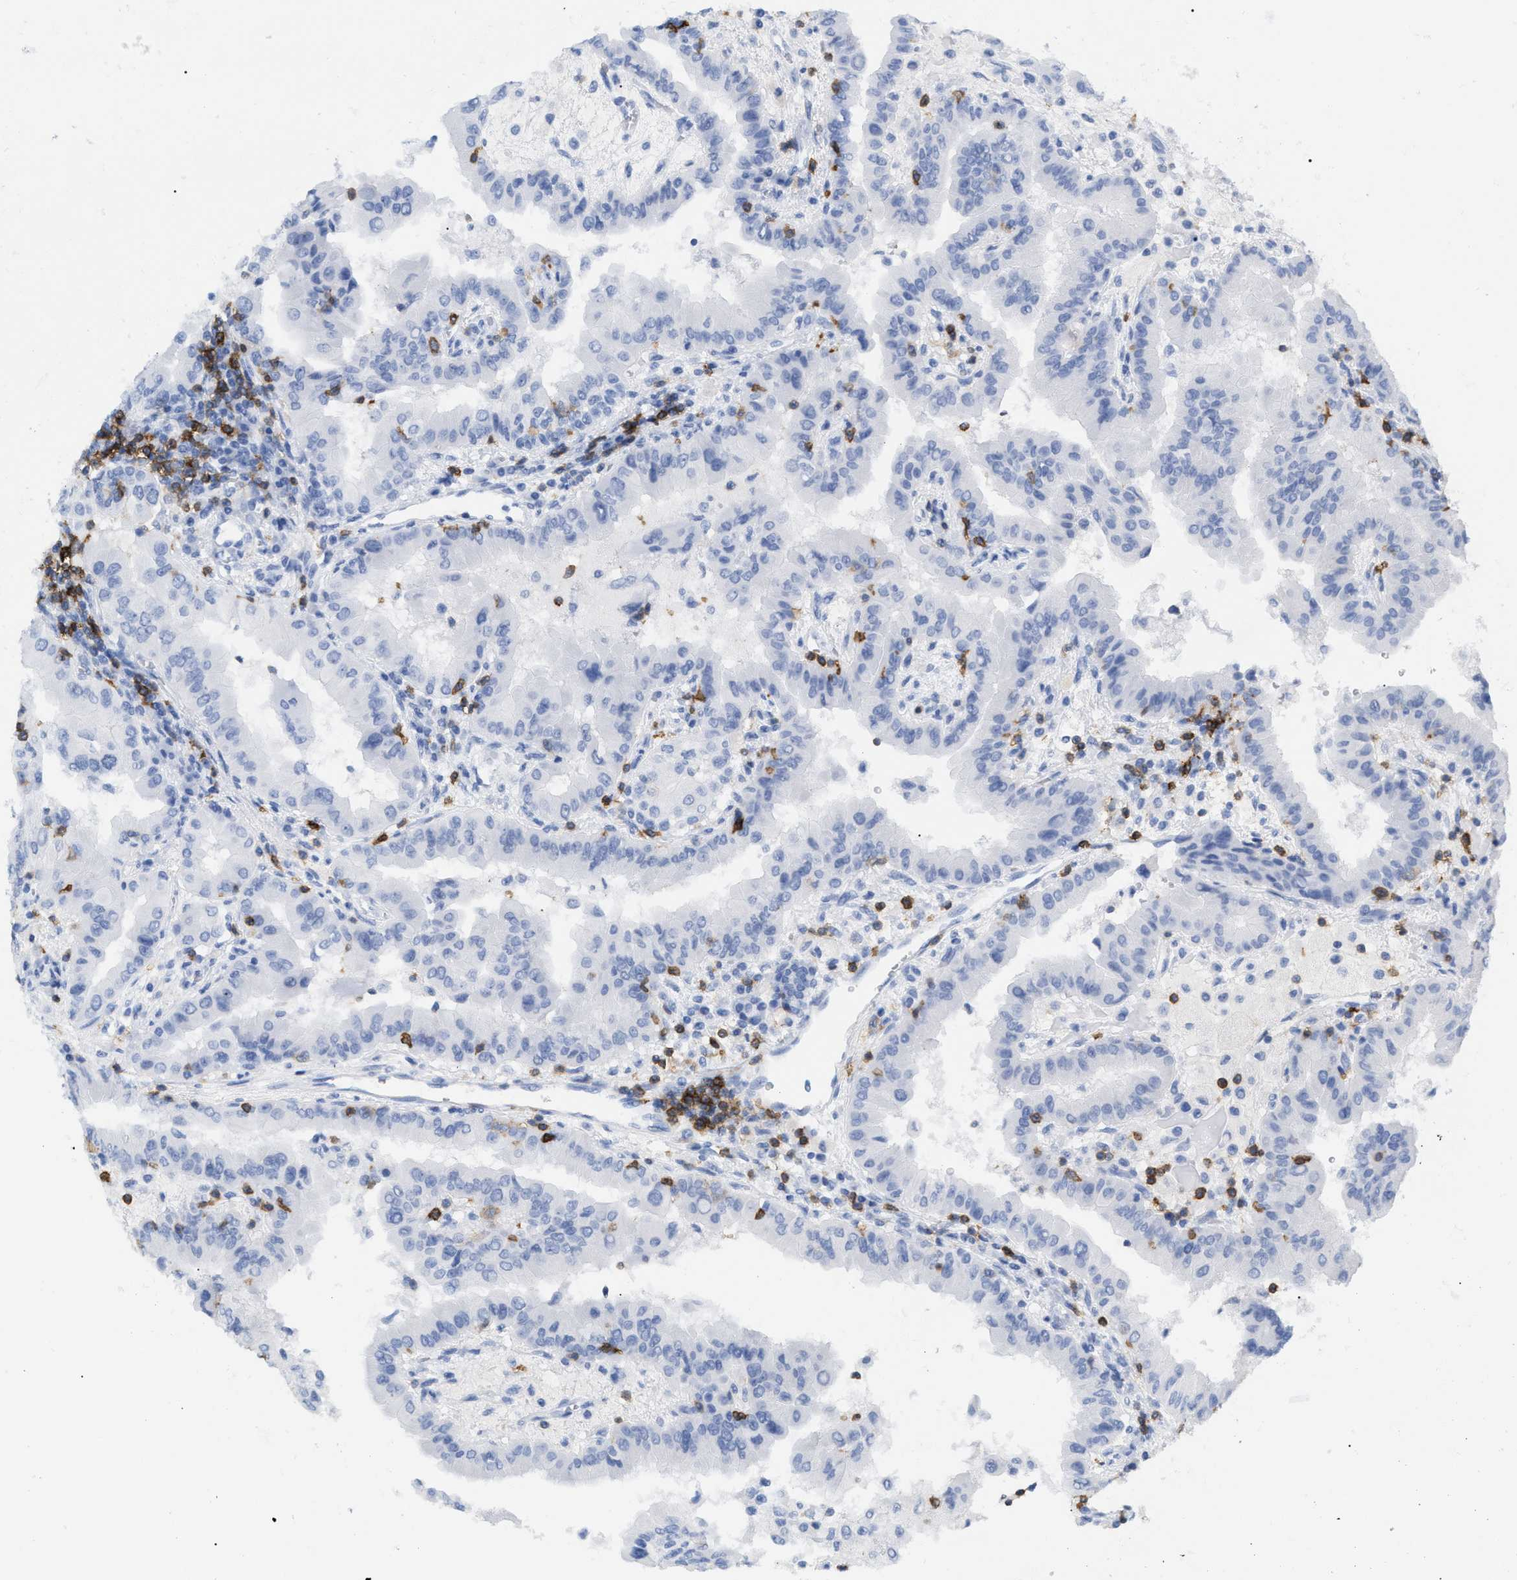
{"staining": {"intensity": "negative", "quantity": "none", "location": "none"}, "tissue": "thyroid cancer", "cell_type": "Tumor cells", "image_type": "cancer", "snomed": [{"axis": "morphology", "description": "Papillary adenocarcinoma, NOS"}, {"axis": "topography", "description": "Thyroid gland"}], "caption": "An image of thyroid papillary adenocarcinoma stained for a protein displays no brown staining in tumor cells.", "gene": "CD5", "patient": {"sex": "male", "age": 33}}